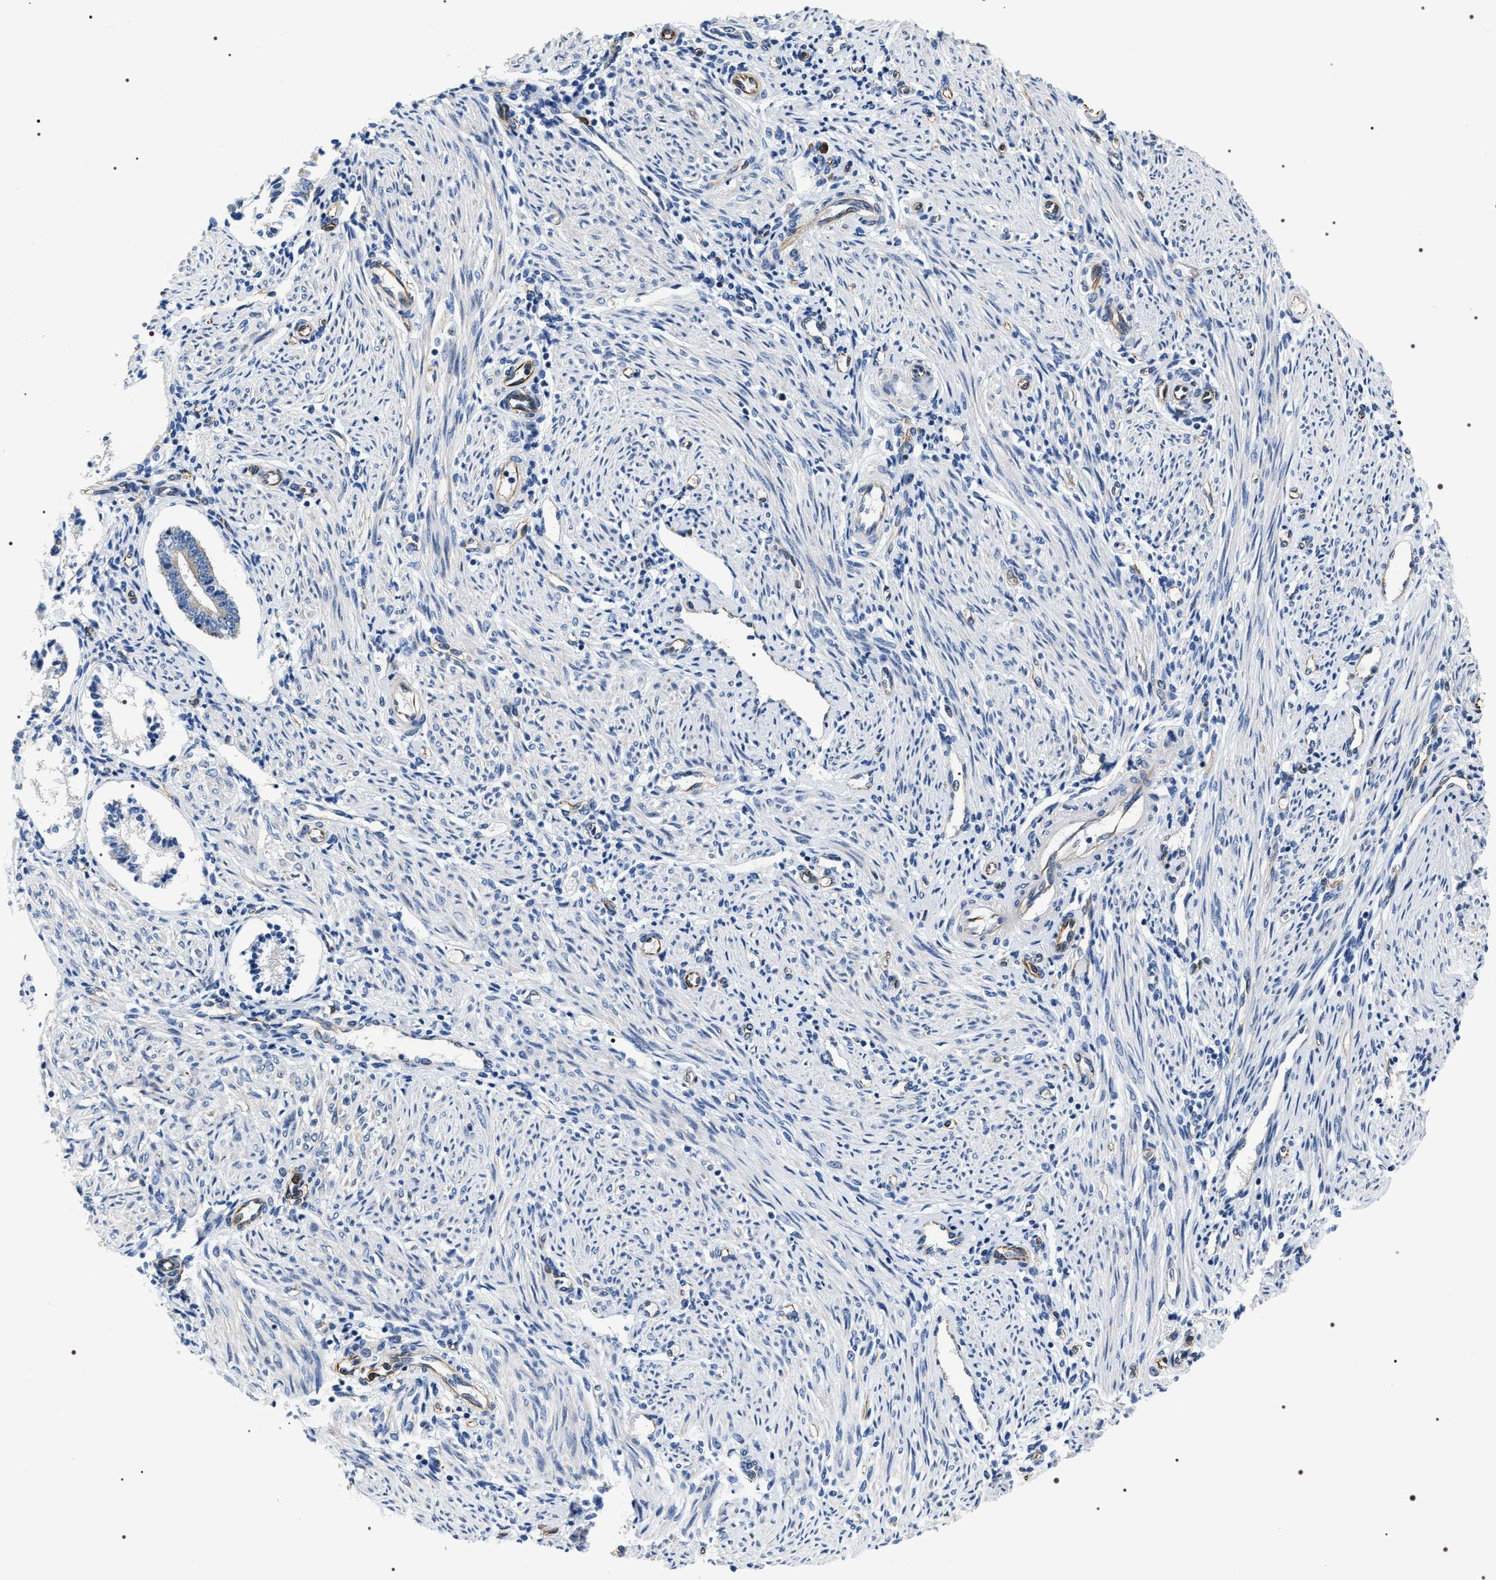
{"staining": {"intensity": "weak", "quantity": "<25%", "location": "cytoplasmic/membranous"}, "tissue": "endometrium", "cell_type": "Cells in endometrial stroma", "image_type": "normal", "snomed": [{"axis": "morphology", "description": "Normal tissue, NOS"}, {"axis": "topography", "description": "Endometrium"}], "caption": "There is no significant positivity in cells in endometrial stroma of endometrium. (DAB immunohistochemistry (IHC), high magnification).", "gene": "PKD1L1", "patient": {"sex": "female", "age": 42}}